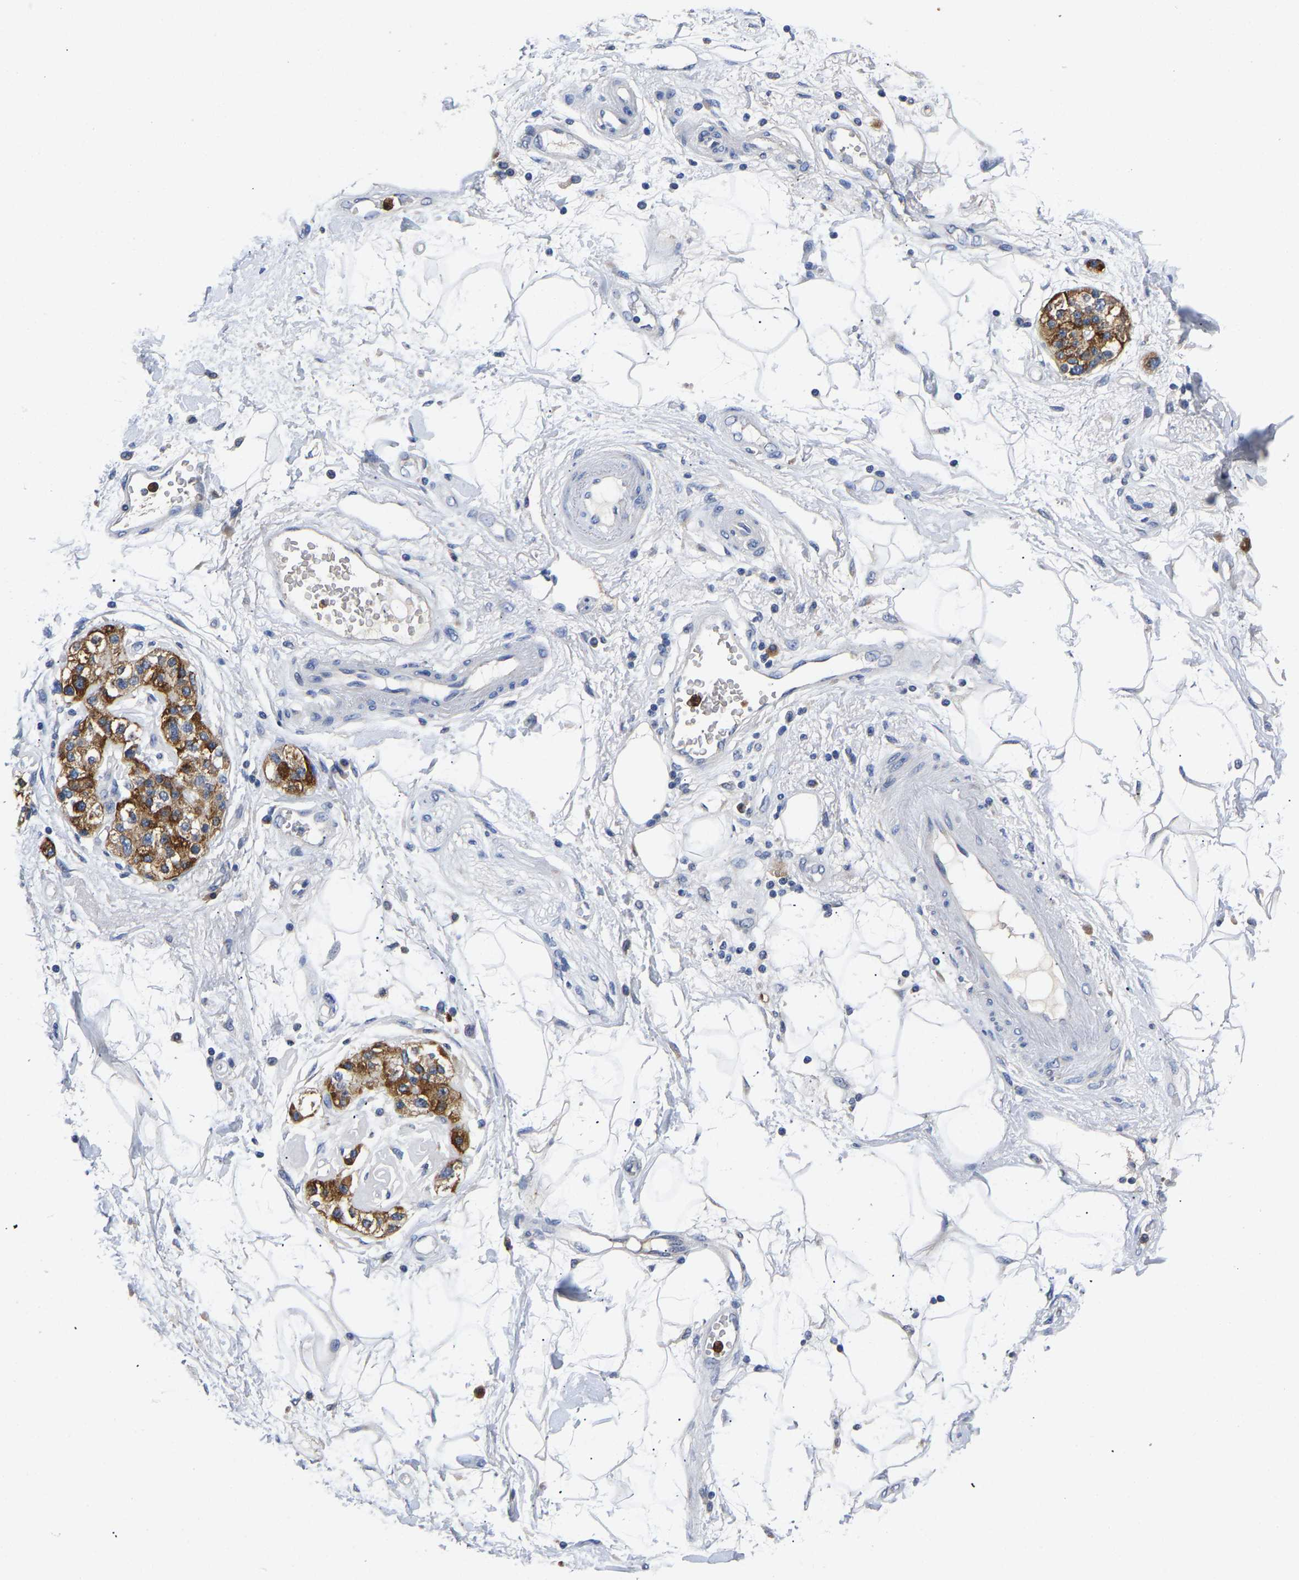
{"staining": {"intensity": "negative", "quantity": "none", "location": "none"}, "tissue": "adipose tissue", "cell_type": "Adipocytes", "image_type": "normal", "snomed": [{"axis": "morphology", "description": "Normal tissue, NOS"}, {"axis": "morphology", "description": "Adenocarcinoma, NOS"}, {"axis": "topography", "description": "Duodenum"}, {"axis": "topography", "description": "Peripheral nerve tissue"}], "caption": "This histopathology image is of benign adipose tissue stained with immunohistochemistry to label a protein in brown with the nuclei are counter-stained blue. There is no staining in adipocytes. Nuclei are stained in blue.", "gene": "TOR1B", "patient": {"sex": "female", "age": 60}}